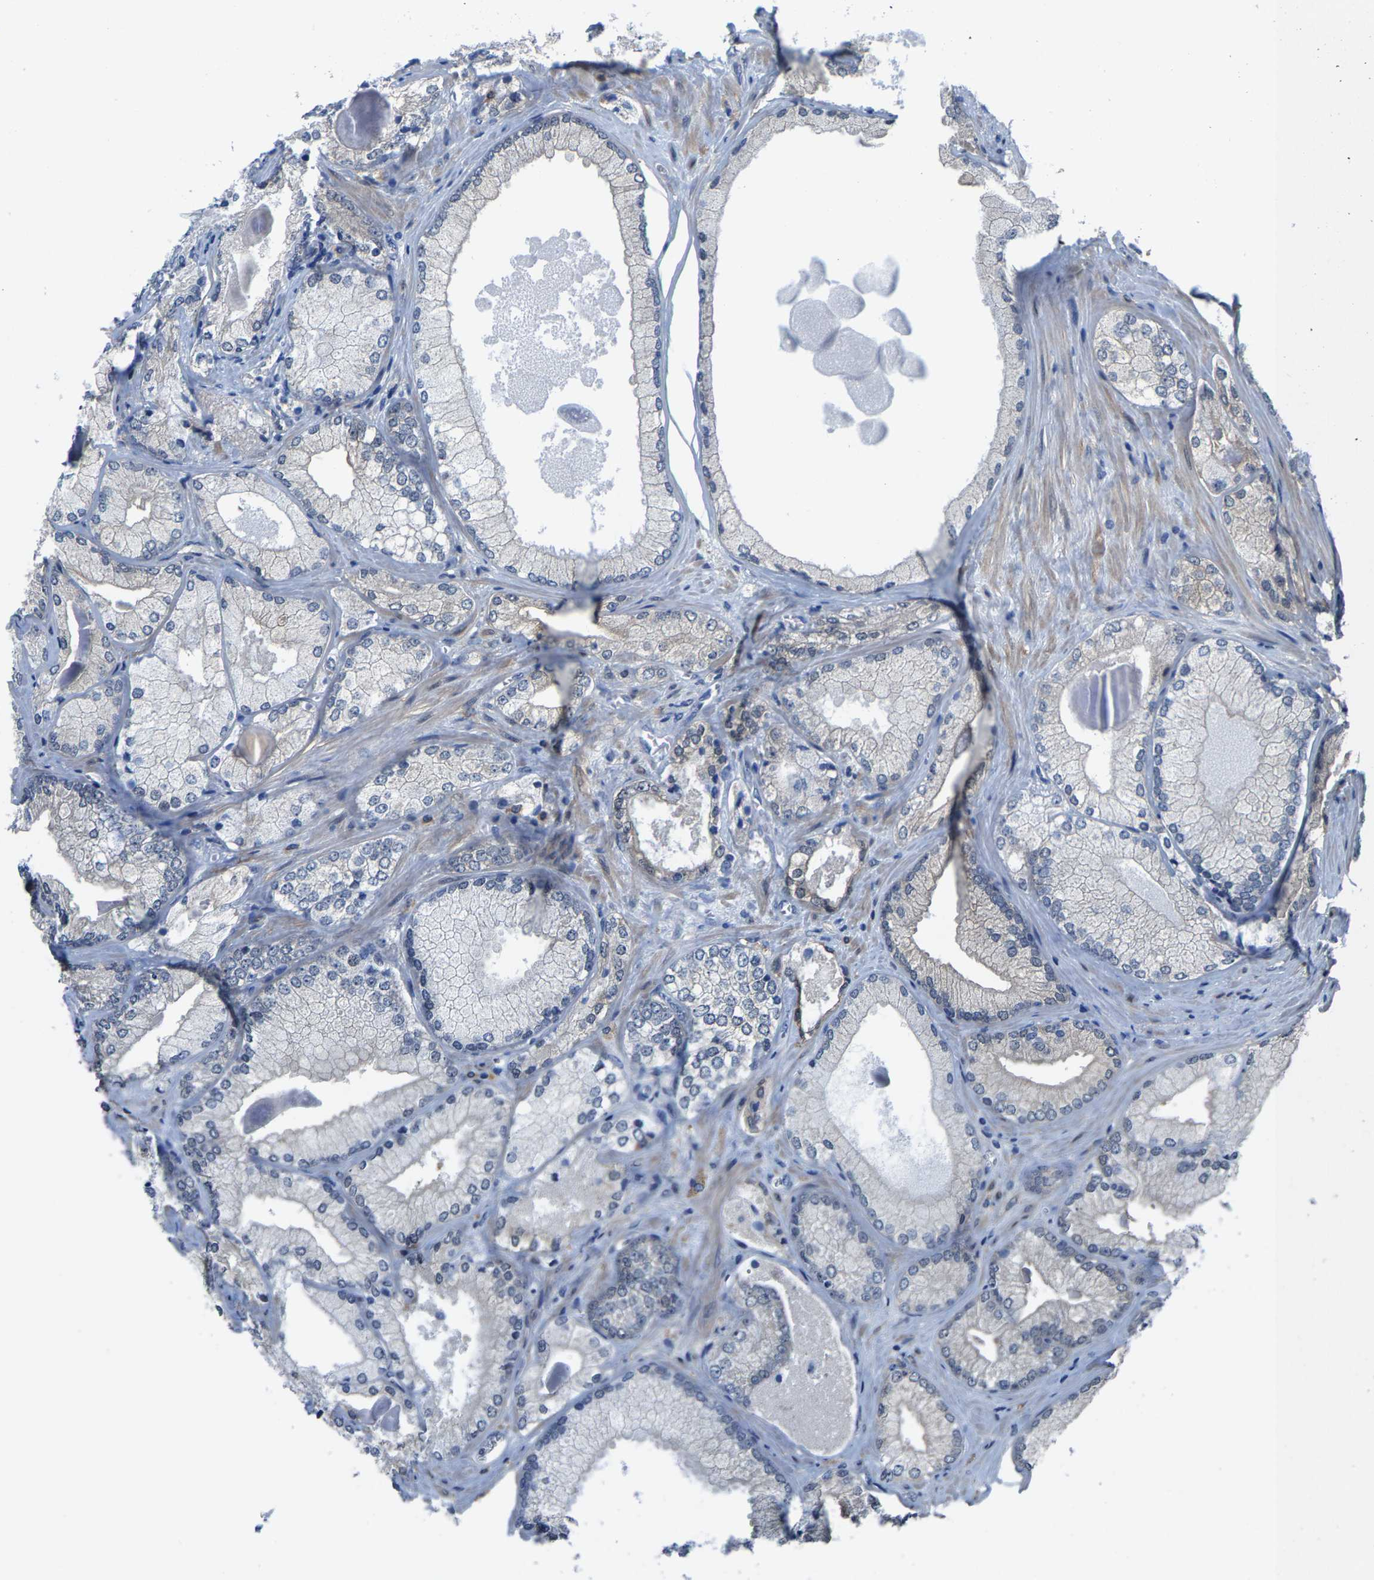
{"staining": {"intensity": "weak", "quantity": "<25%", "location": "cytoplasmic/membranous"}, "tissue": "prostate cancer", "cell_type": "Tumor cells", "image_type": "cancer", "snomed": [{"axis": "morphology", "description": "Adenocarcinoma, Low grade"}, {"axis": "topography", "description": "Prostate"}], "caption": "A histopathology image of prostate cancer (adenocarcinoma (low-grade)) stained for a protein displays no brown staining in tumor cells. (DAB (3,3'-diaminobenzidine) IHC visualized using brightfield microscopy, high magnification).", "gene": "SSH3", "patient": {"sex": "male", "age": 65}}